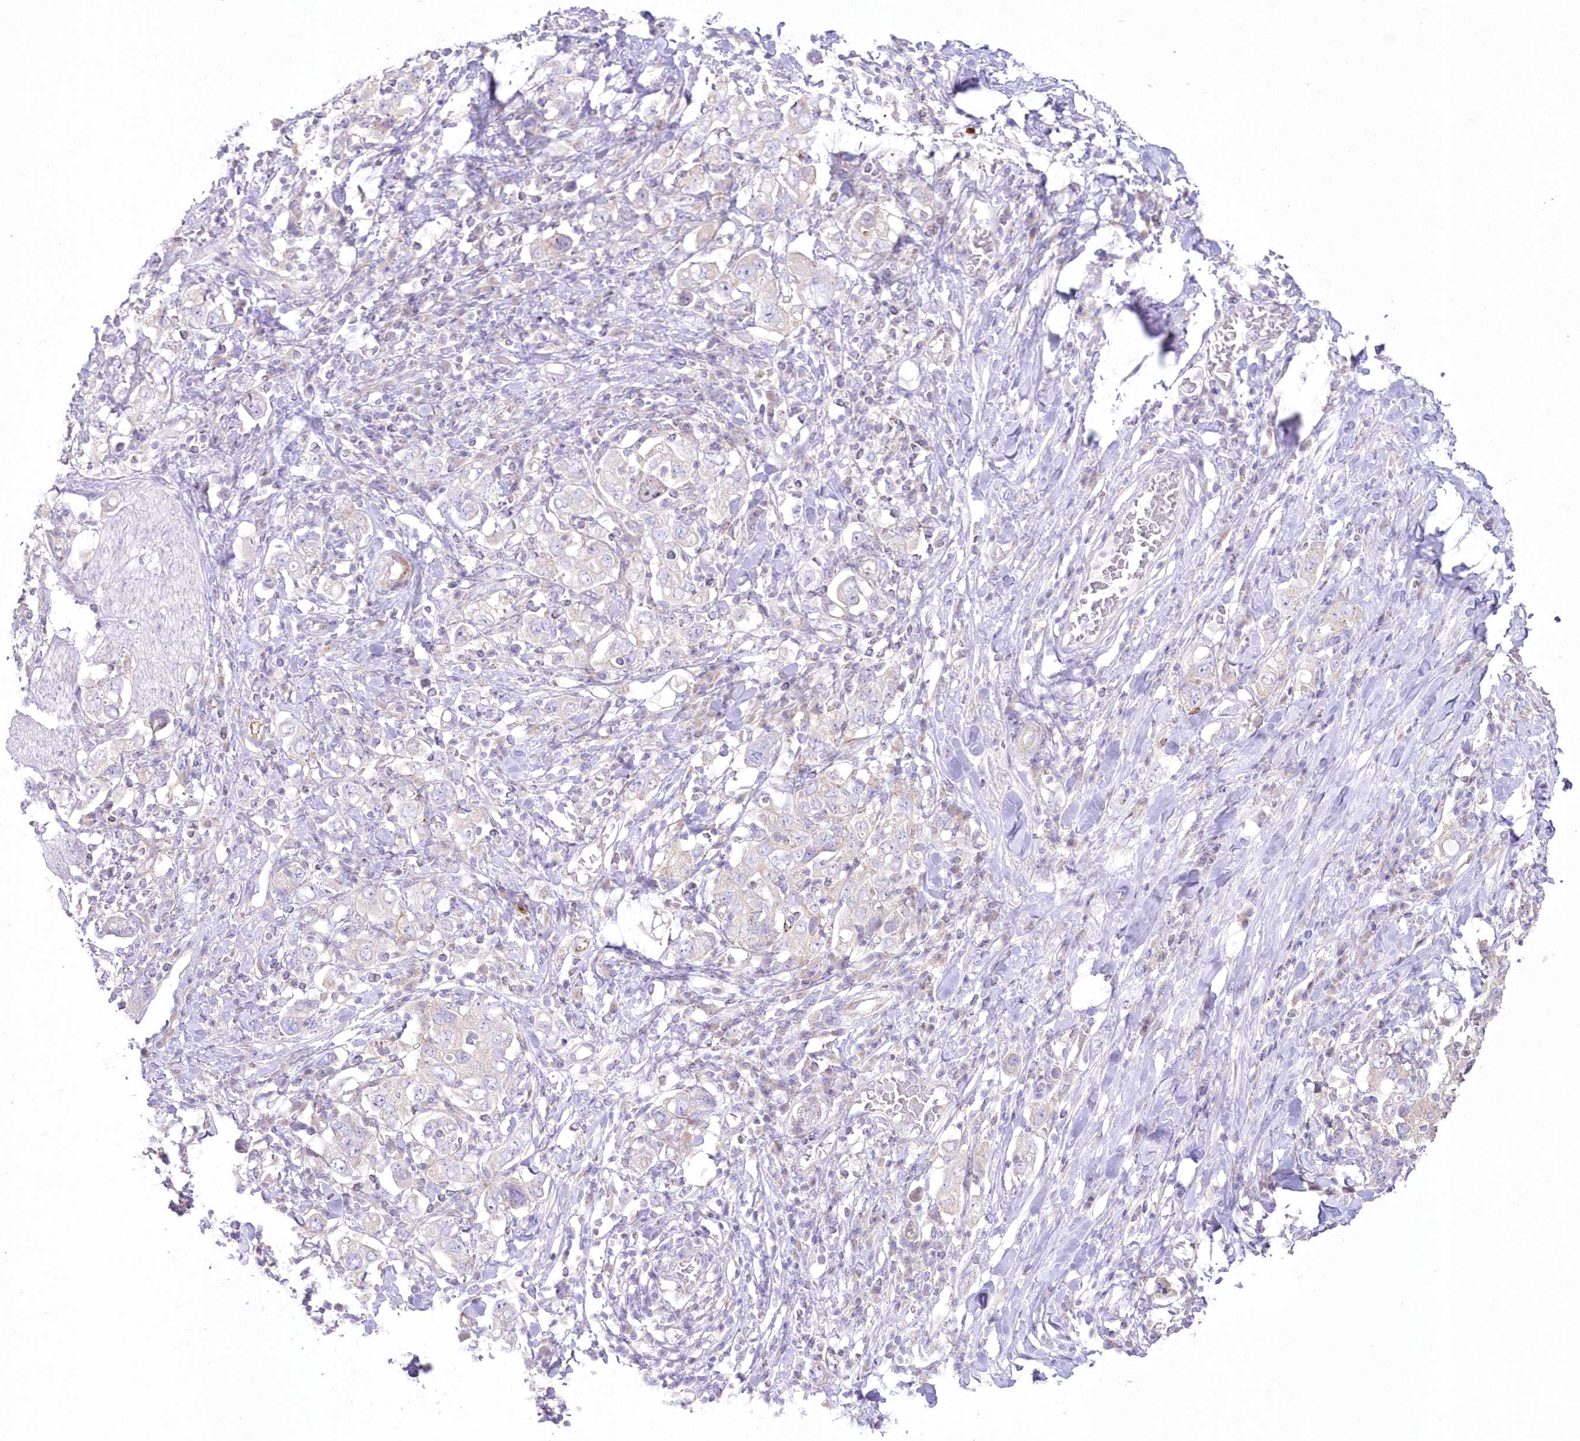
{"staining": {"intensity": "negative", "quantity": "none", "location": "none"}, "tissue": "stomach cancer", "cell_type": "Tumor cells", "image_type": "cancer", "snomed": [{"axis": "morphology", "description": "Adenocarcinoma, NOS"}, {"axis": "topography", "description": "Stomach, upper"}], "caption": "IHC photomicrograph of human stomach cancer stained for a protein (brown), which exhibits no staining in tumor cells.", "gene": "ZNF843", "patient": {"sex": "male", "age": 62}}